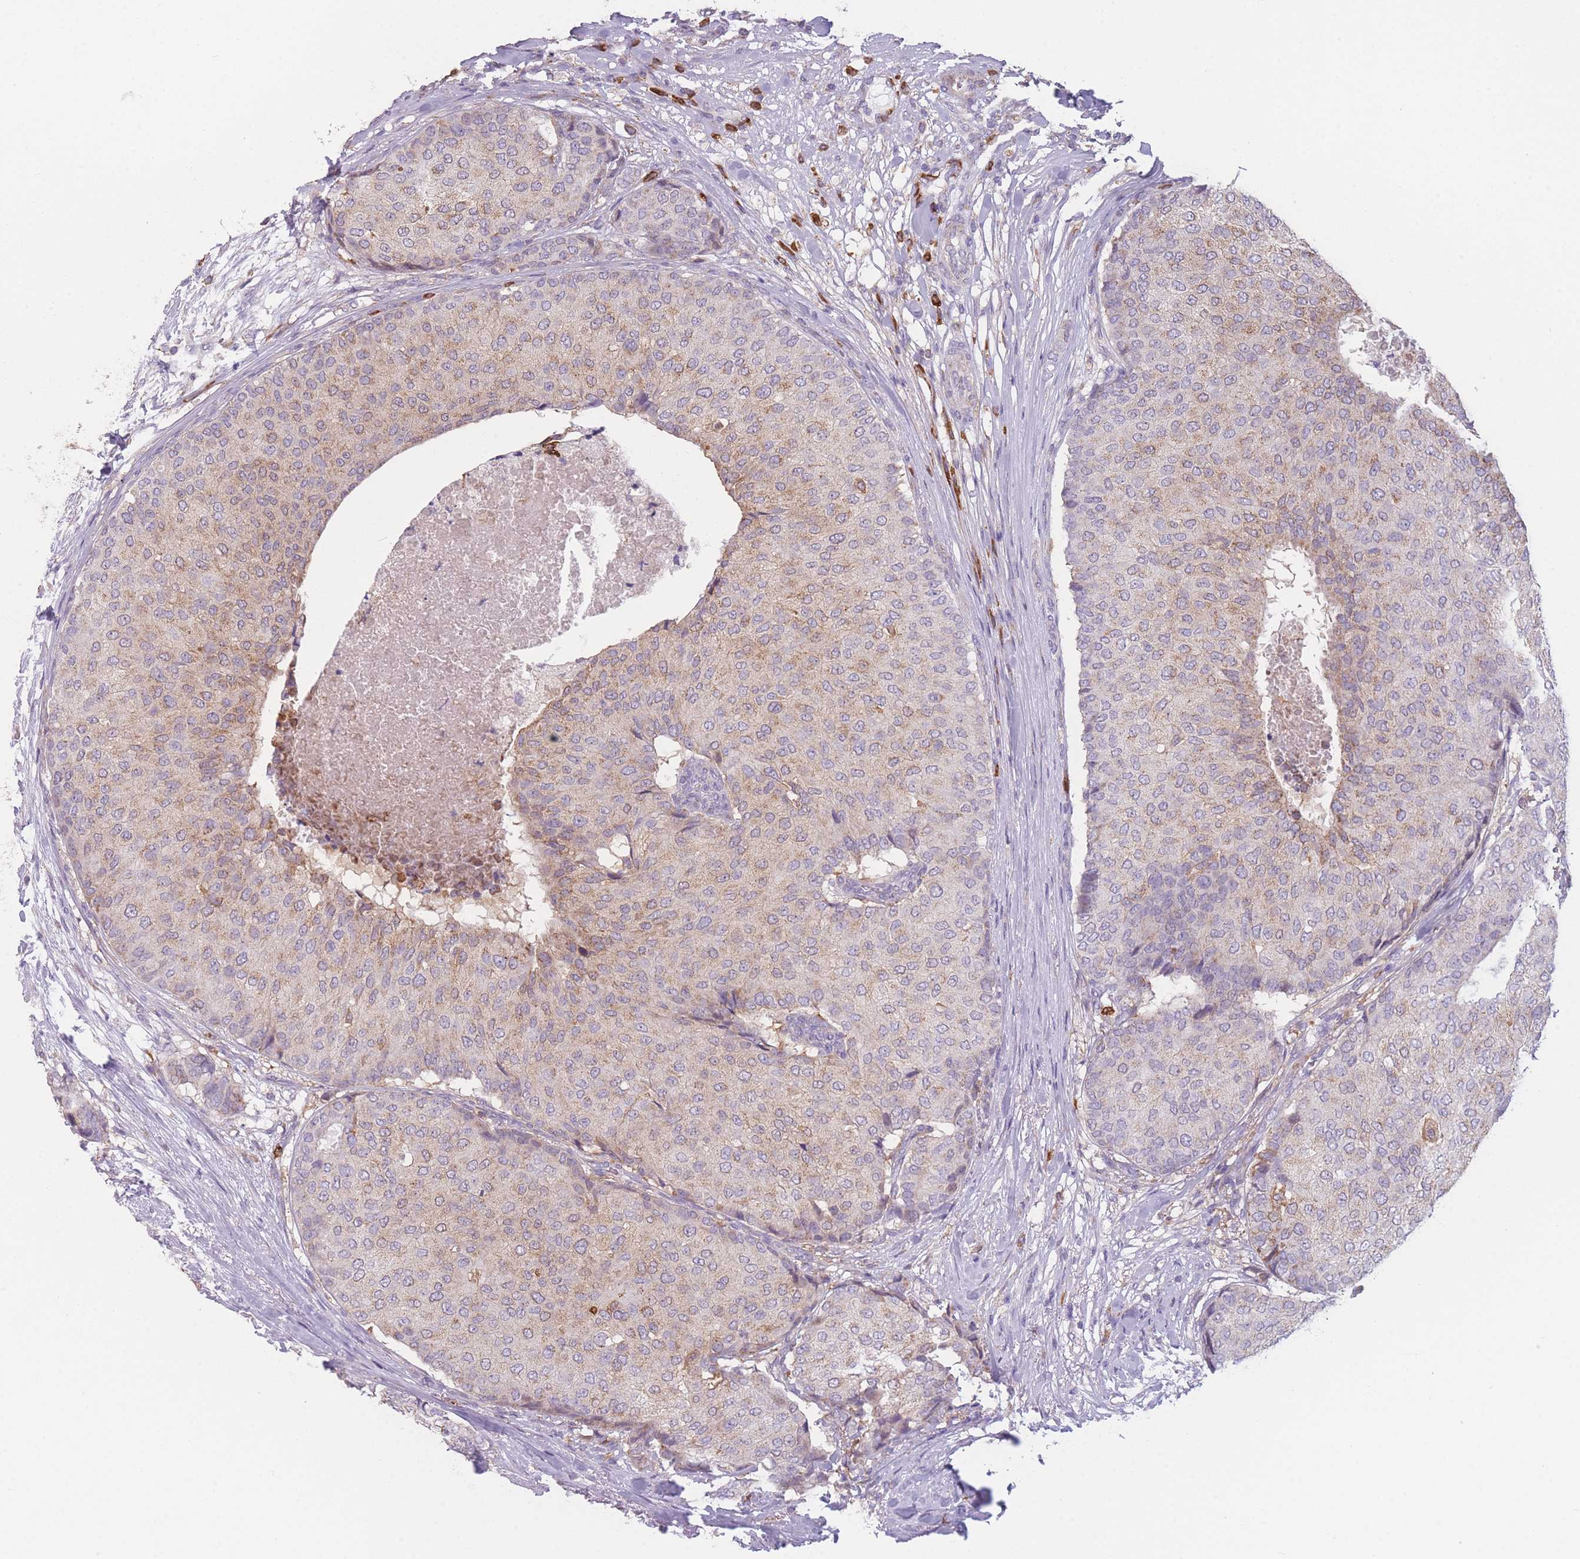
{"staining": {"intensity": "moderate", "quantity": "25%-75%", "location": "cytoplasmic/membranous"}, "tissue": "breast cancer", "cell_type": "Tumor cells", "image_type": "cancer", "snomed": [{"axis": "morphology", "description": "Duct carcinoma"}, {"axis": "topography", "description": "Breast"}], "caption": "DAB immunohistochemical staining of human breast infiltrating ductal carcinoma shows moderate cytoplasmic/membranous protein staining in approximately 25%-75% of tumor cells.", "gene": "PRAM1", "patient": {"sex": "female", "age": 75}}